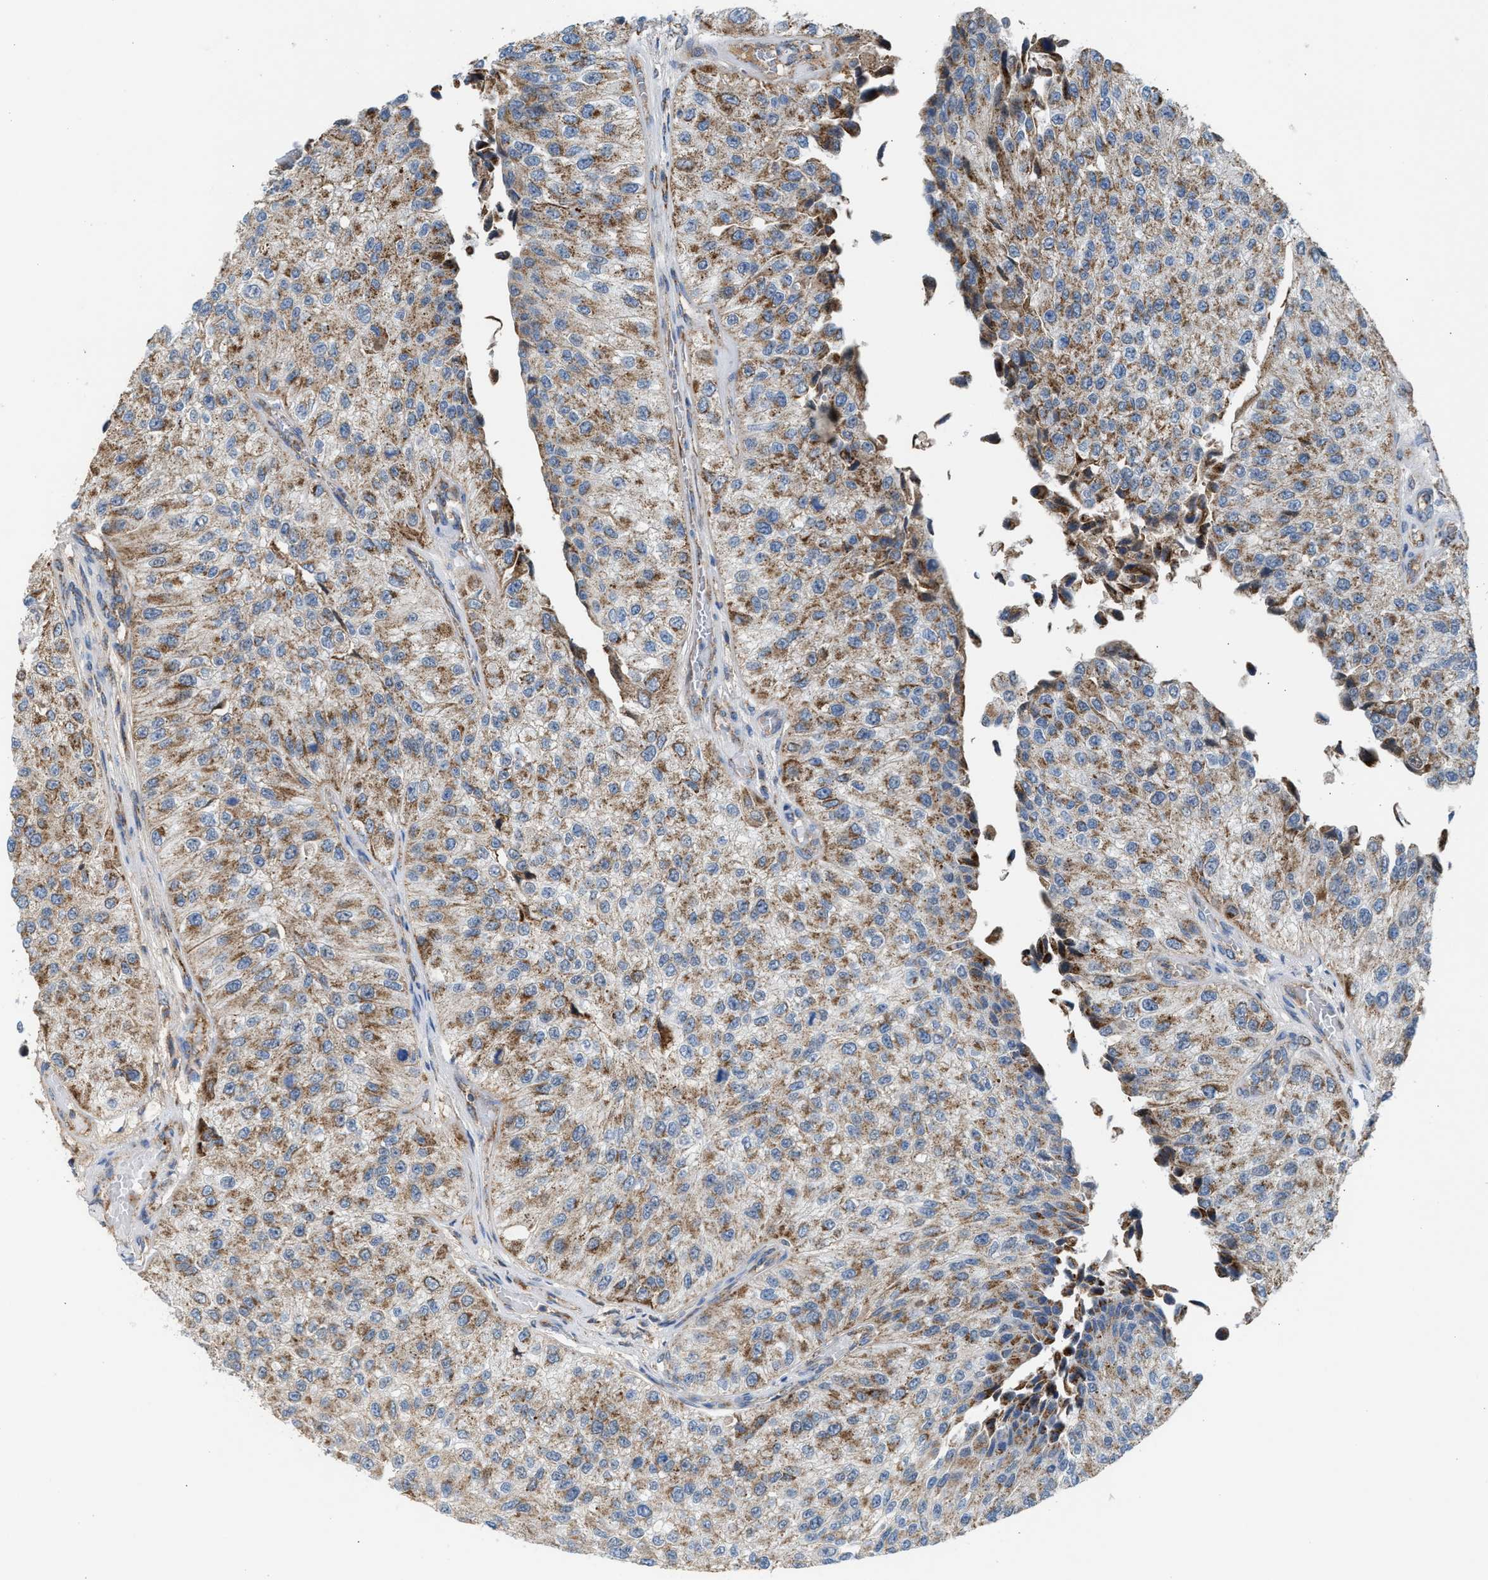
{"staining": {"intensity": "moderate", "quantity": ">75%", "location": "cytoplasmic/membranous"}, "tissue": "urothelial cancer", "cell_type": "Tumor cells", "image_type": "cancer", "snomed": [{"axis": "morphology", "description": "Urothelial carcinoma, High grade"}, {"axis": "topography", "description": "Kidney"}, {"axis": "topography", "description": "Urinary bladder"}], "caption": "Immunohistochemical staining of urothelial carcinoma (high-grade) exhibits moderate cytoplasmic/membranous protein staining in approximately >75% of tumor cells.", "gene": "PMPCA", "patient": {"sex": "male", "age": 77}}